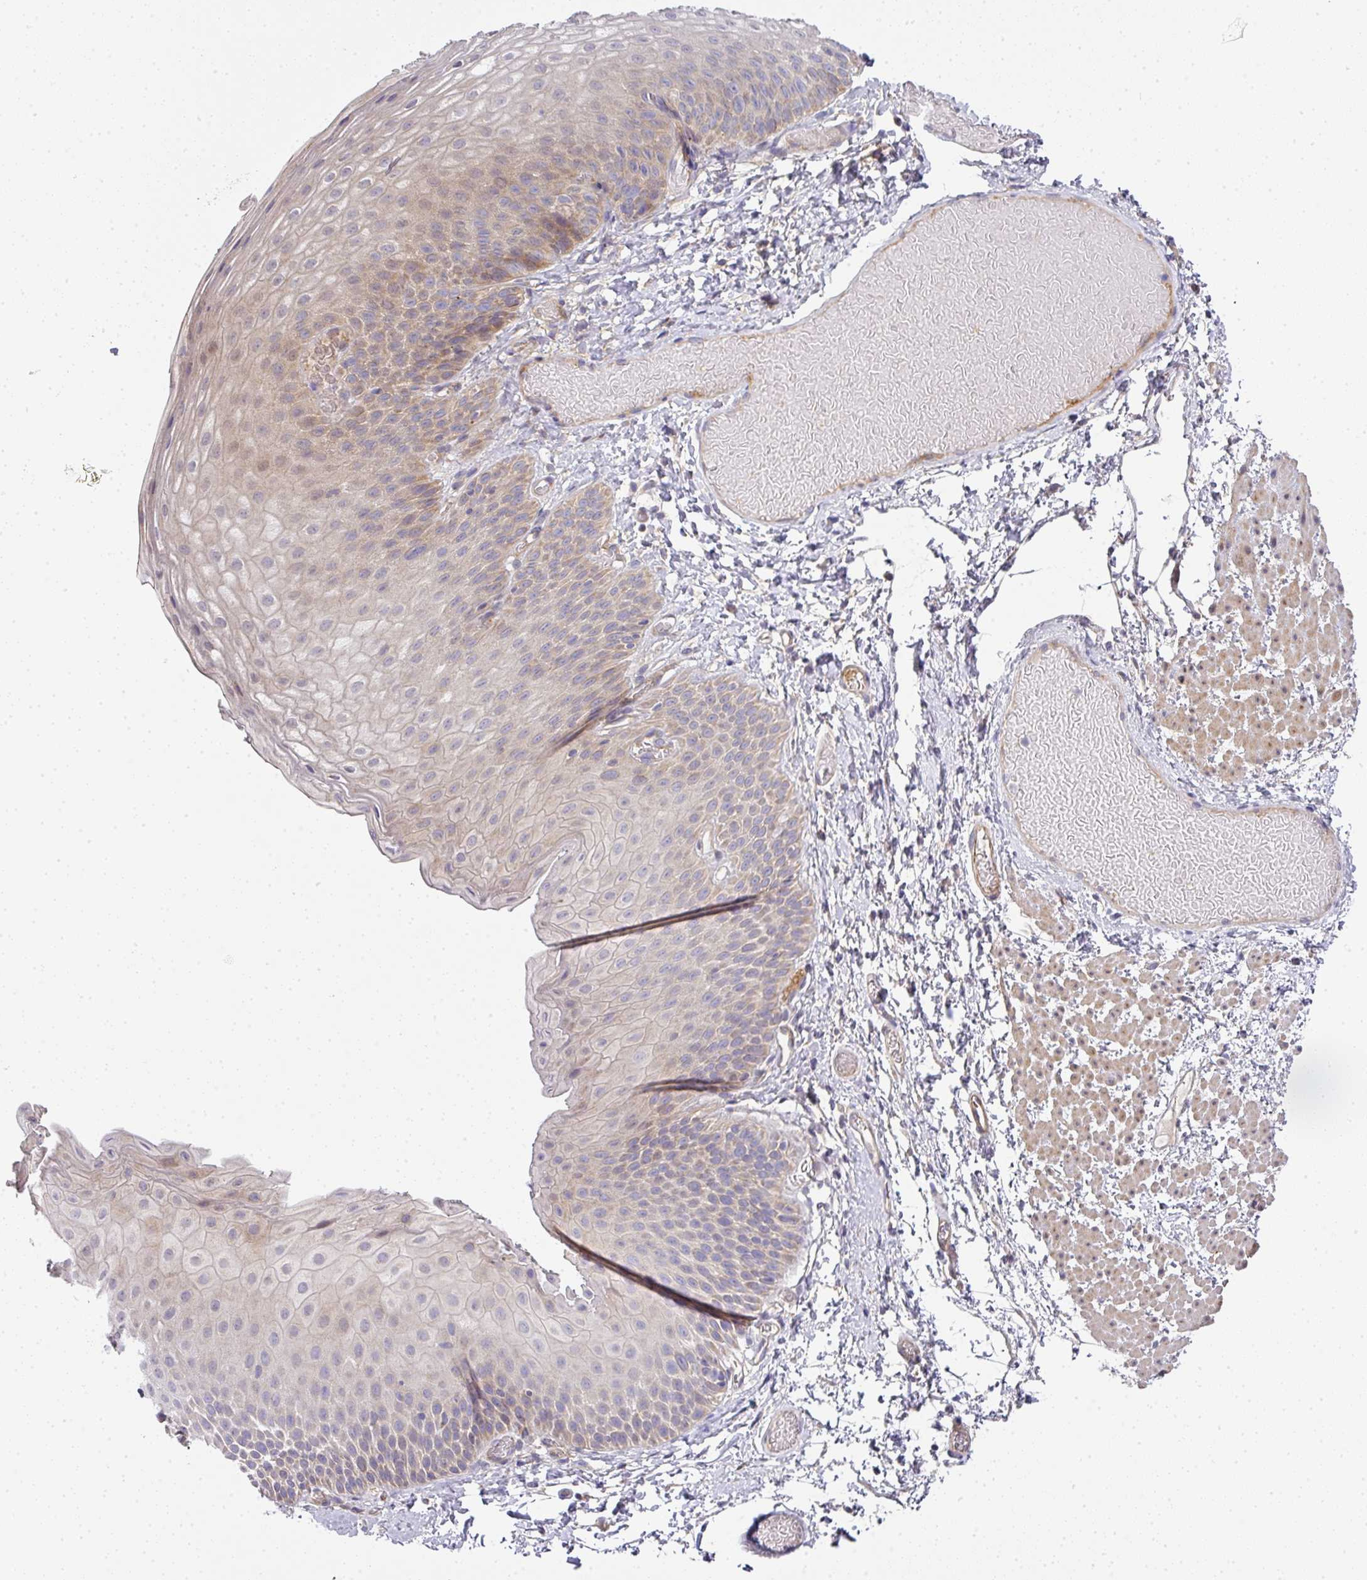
{"staining": {"intensity": "moderate", "quantity": "25%-75%", "location": "cytoplasmic/membranous"}, "tissue": "skin", "cell_type": "Epidermal cells", "image_type": "normal", "snomed": [{"axis": "morphology", "description": "Normal tissue, NOS"}, {"axis": "topography", "description": "Anal"}], "caption": "Immunohistochemistry (IHC) (DAB) staining of benign skin demonstrates moderate cytoplasmic/membranous protein staining in about 25%-75% of epidermal cells.", "gene": "STK35", "patient": {"sex": "female", "age": 40}}